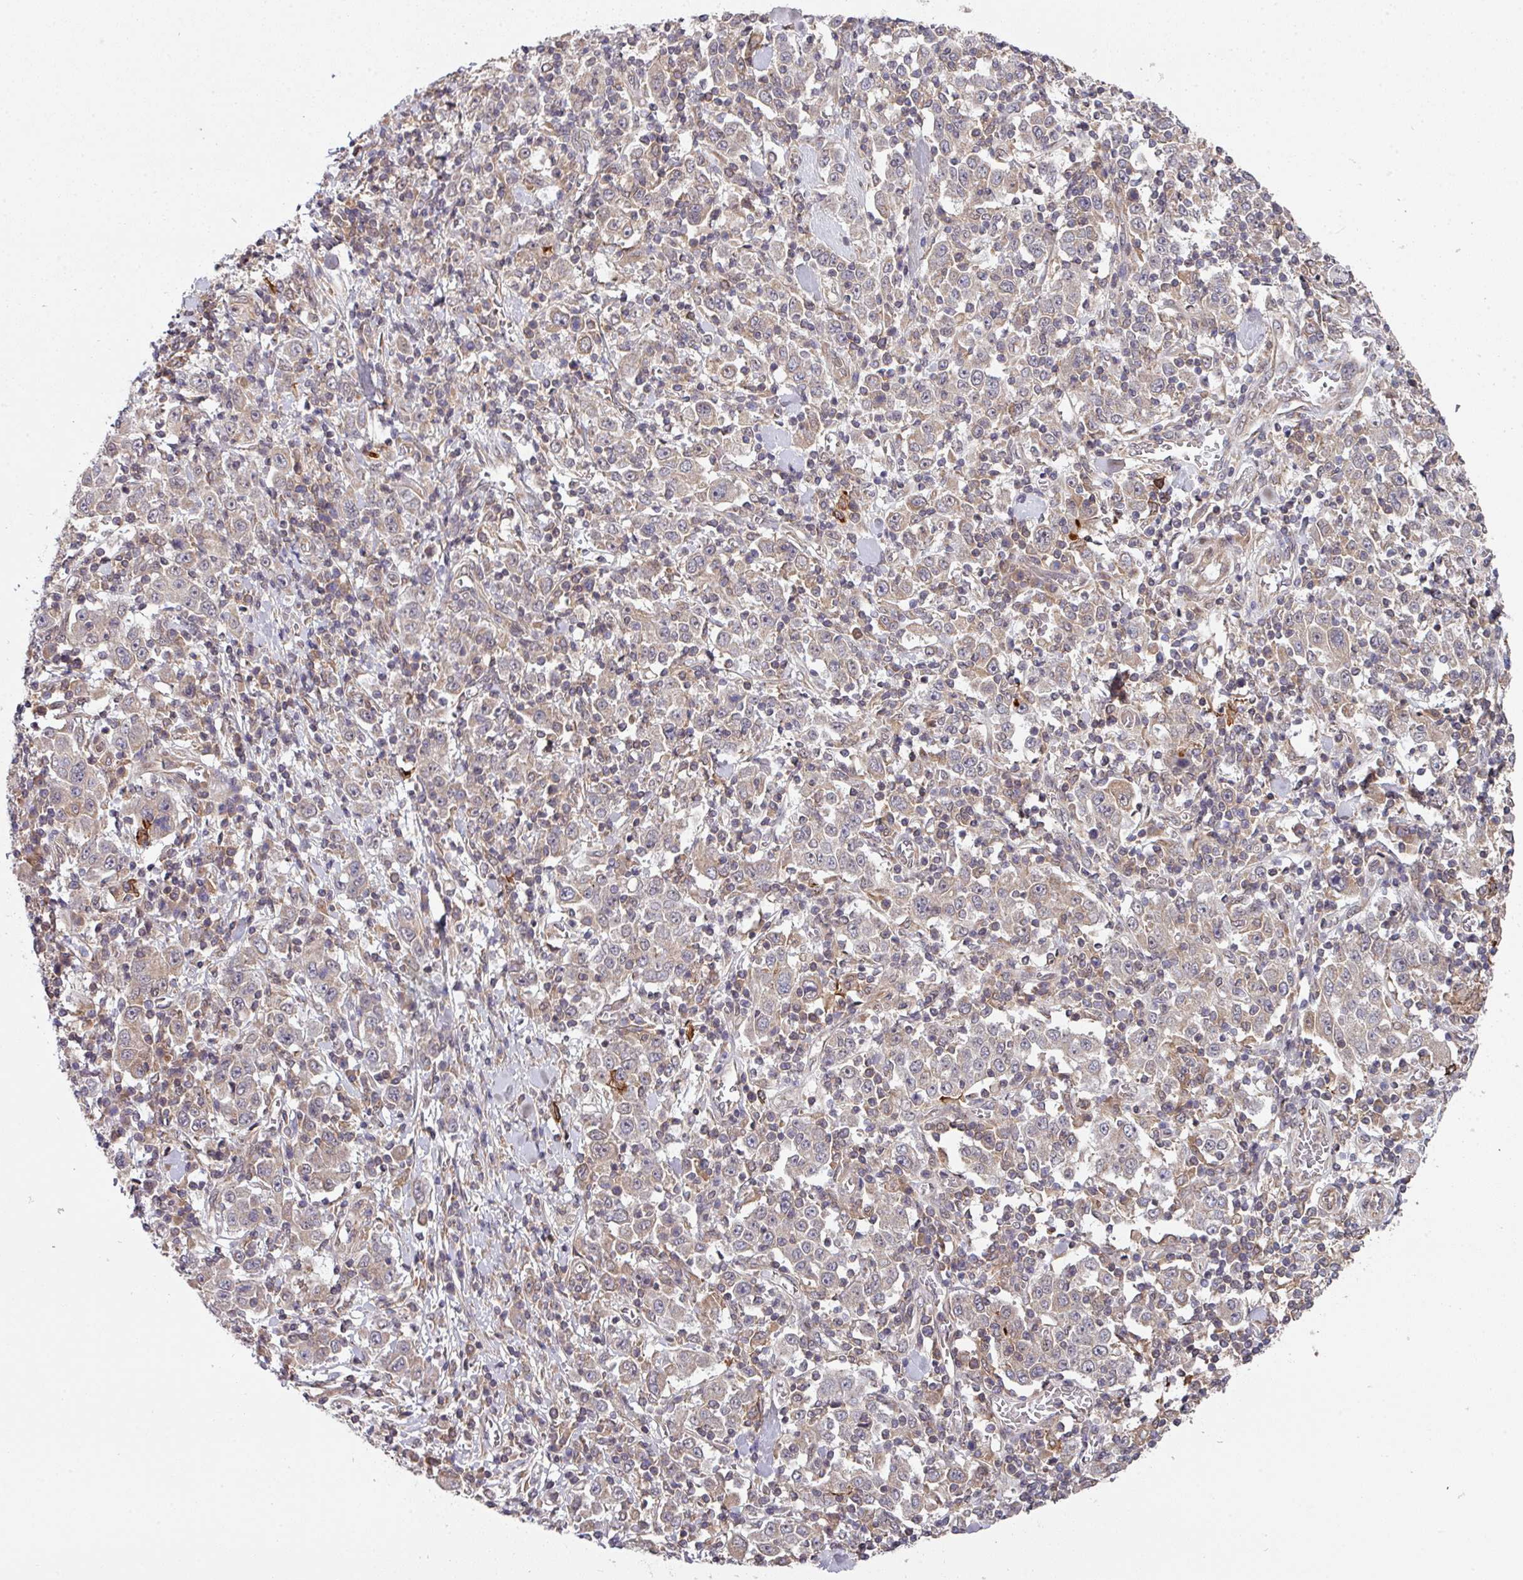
{"staining": {"intensity": "weak", "quantity": "25%-75%", "location": "cytoplasmic/membranous"}, "tissue": "stomach cancer", "cell_type": "Tumor cells", "image_type": "cancer", "snomed": [{"axis": "morphology", "description": "Normal tissue, NOS"}, {"axis": "morphology", "description": "Adenocarcinoma, NOS"}, {"axis": "topography", "description": "Stomach, upper"}, {"axis": "topography", "description": "Stomach"}], "caption": "The image displays staining of stomach cancer (adenocarcinoma), revealing weak cytoplasmic/membranous protein staining (brown color) within tumor cells. The protein is shown in brown color, while the nuclei are stained blue.", "gene": "CAMLG", "patient": {"sex": "male", "age": 59}}